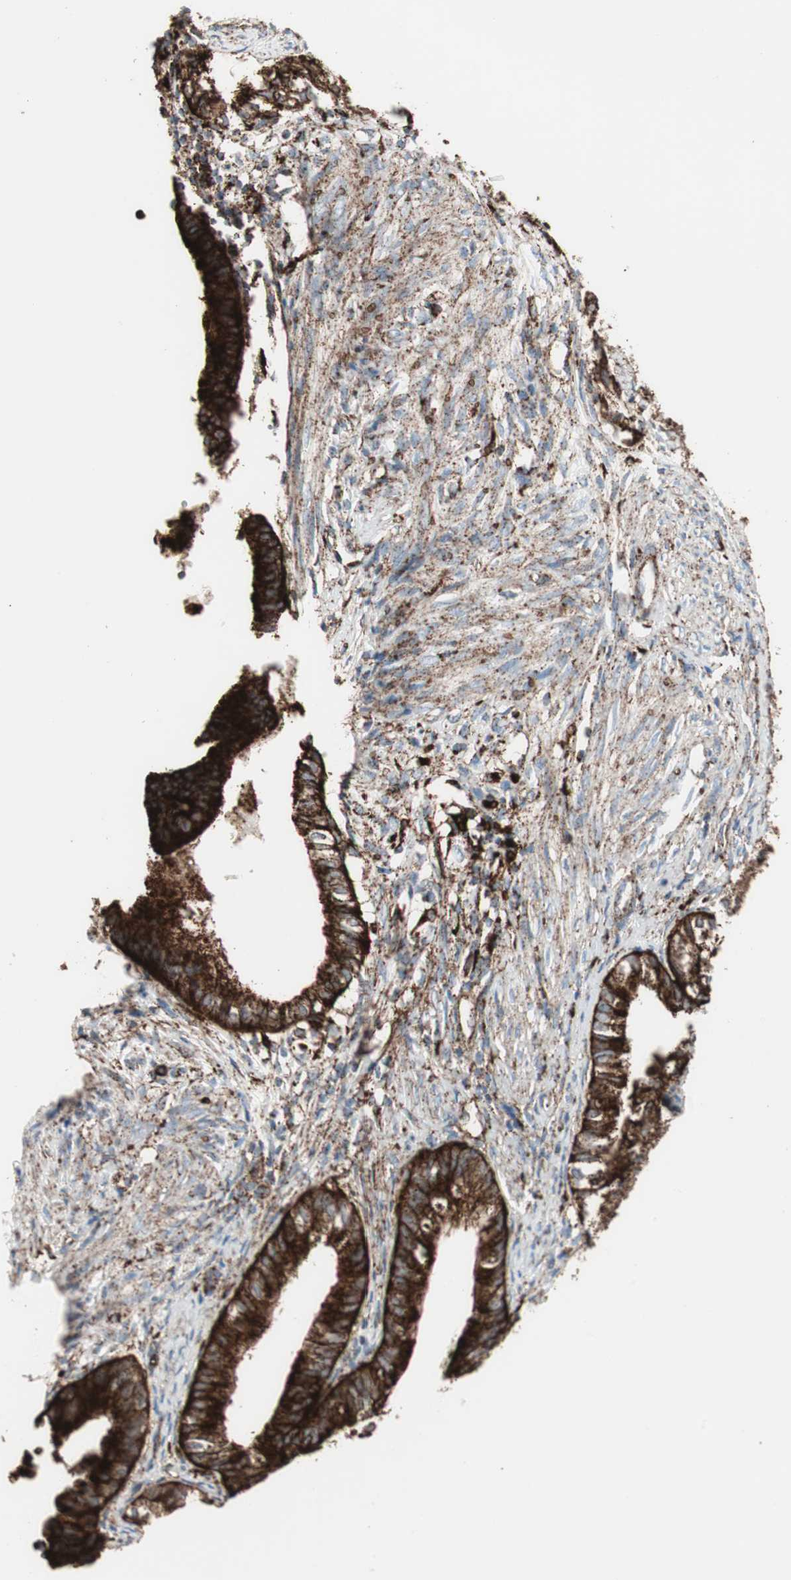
{"staining": {"intensity": "strong", "quantity": ">75%", "location": "cytoplasmic/membranous"}, "tissue": "cervical cancer", "cell_type": "Tumor cells", "image_type": "cancer", "snomed": [{"axis": "morphology", "description": "Normal tissue, NOS"}, {"axis": "morphology", "description": "Adenocarcinoma, NOS"}, {"axis": "topography", "description": "Cervix"}, {"axis": "topography", "description": "Endometrium"}], "caption": "Immunohistochemistry (IHC) staining of cervical adenocarcinoma, which demonstrates high levels of strong cytoplasmic/membranous expression in about >75% of tumor cells indicating strong cytoplasmic/membranous protein expression. The staining was performed using DAB (brown) for protein detection and nuclei were counterstained in hematoxylin (blue).", "gene": "LAMP1", "patient": {"sex": "female", "age": 86}}